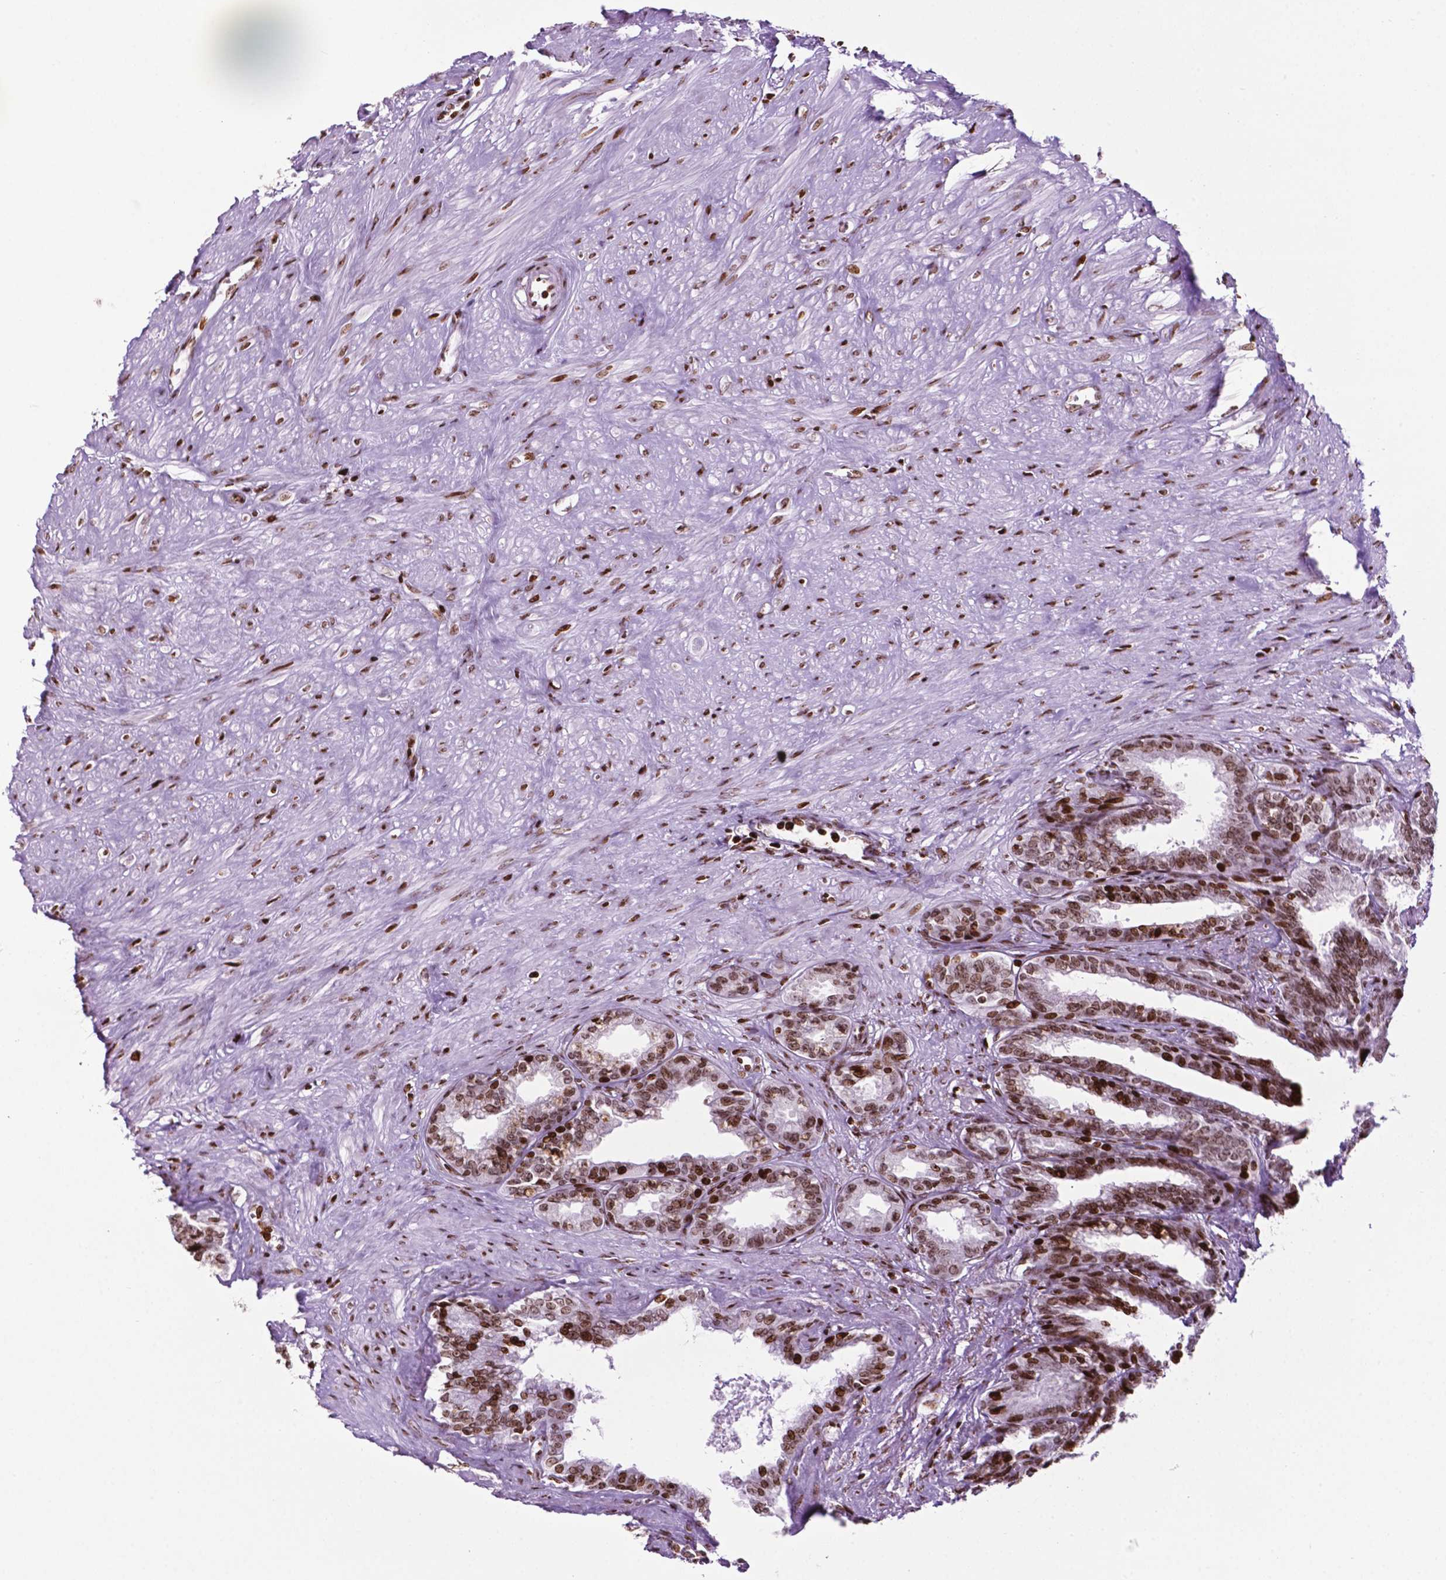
{"staining": {"intensity": "strong", "quantity": ">75%", "location": "nuclear"}, "tissue": "seminal vesicle", "cell_type": "Glandular cells", "image_type": "normal", "snomed": [{"axis": "morphology", "description": "Normal tissue, NOS"}, {"axis": "morphology", "description": "Urothelial carcinoma, NOS"}, {"axis": "topography", "description": "Urinary bladder"}, {"axis": "topography", "description": "Seminal veicle"}], "caption": "Strong nuclear expression is appreciated in approximately >75% of glandular cells in normal seminal vesicle.", "gene": "TMEM250", "patient": {"sex": "male", "age": 76}}